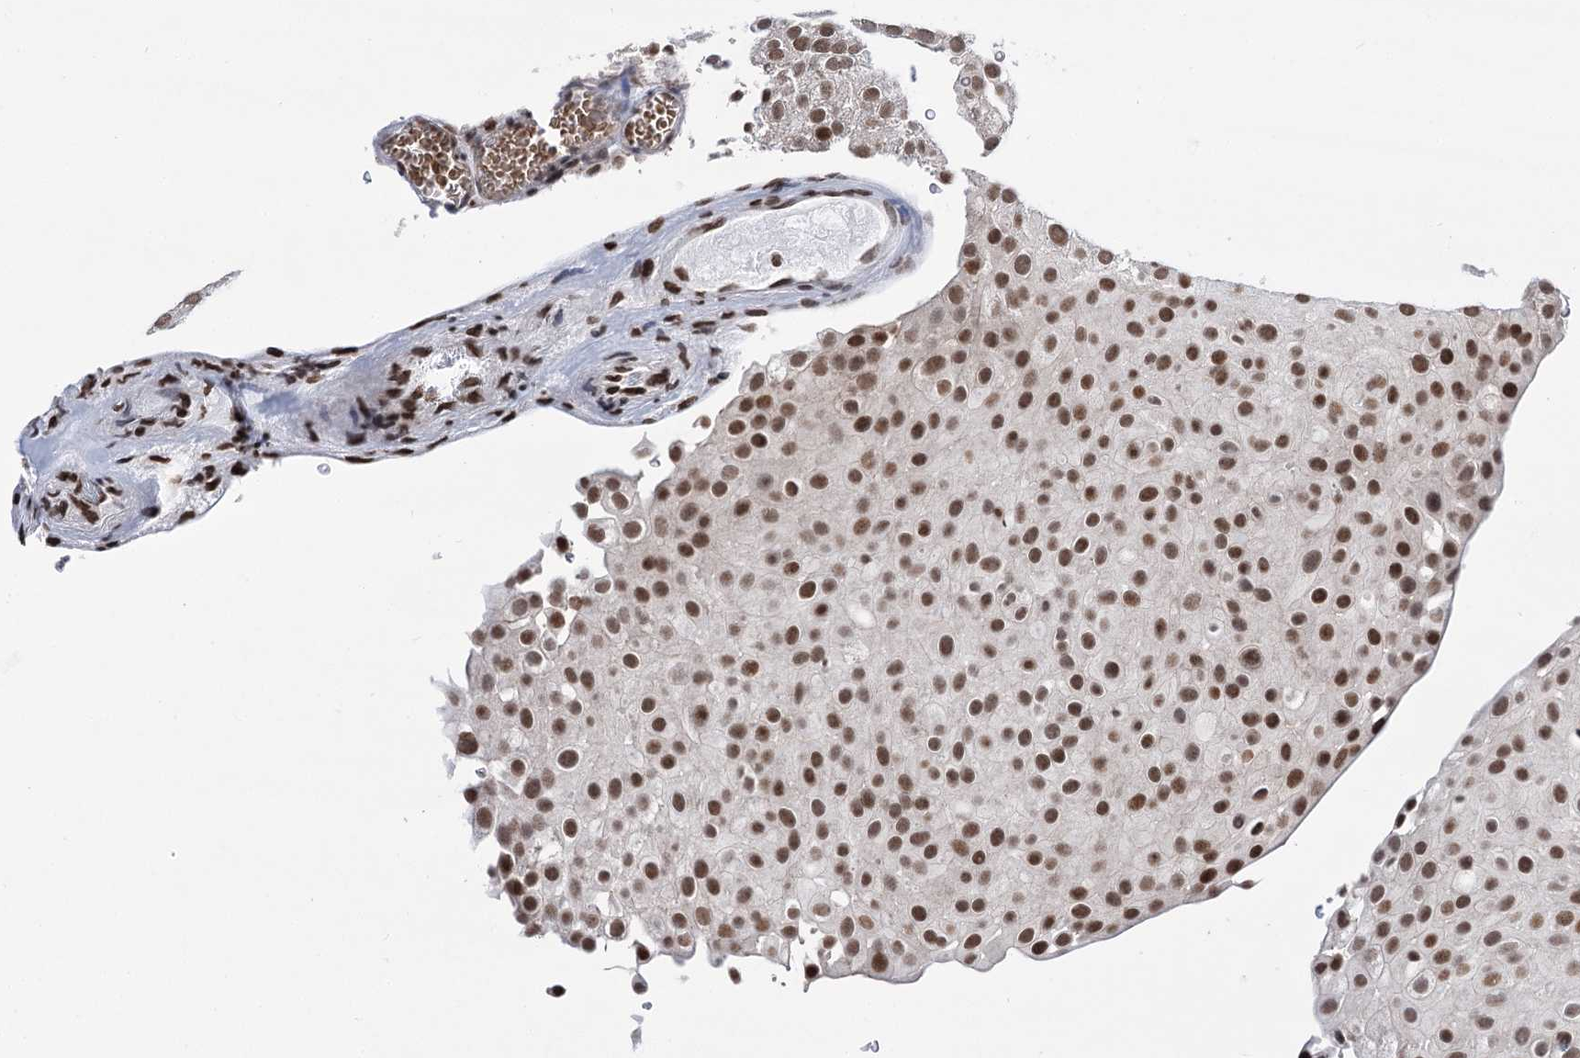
{"staining": {"intensity": "moderate", "quantity": ">75%", "location": "nuclear"}, "tissue": "urothelial cancer", "cell_type": "Tumor cells", "image_type": "cancer", "snomed": [{"axis": "morphology", "description": "Urothelial carcinoma, Low grade"}, {"axis": "topography", "description": "Urinary bladder"}], "caption": "Urothelial cancer was stained to show a protein in brown. There is medium levels of moderate nuclear positivity in approximately >75% of tumor cells.", "gene": "POU4F3", "patient": {"sex": "male", "age": 78}}